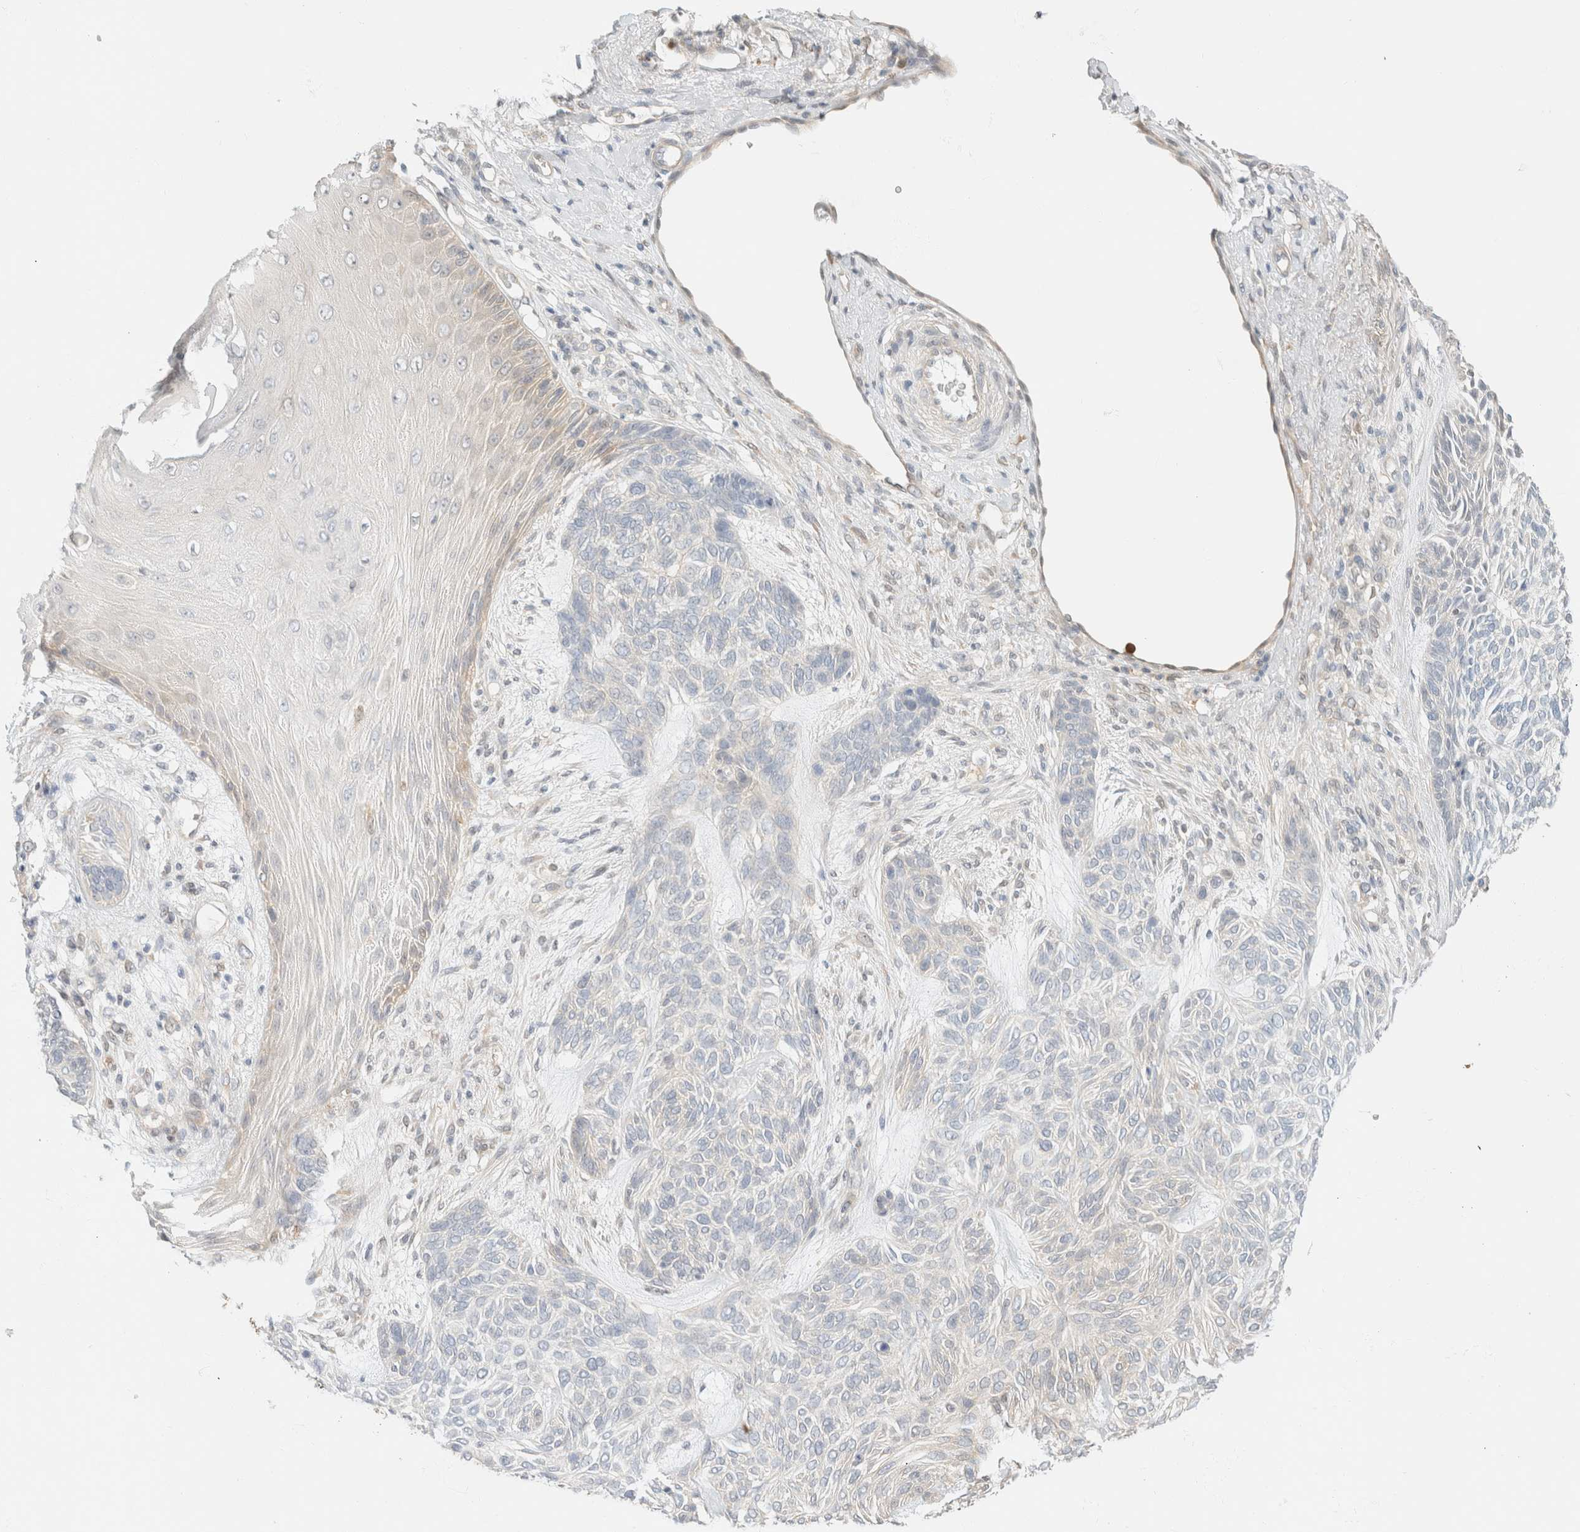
{"staining": {"intensity": "negative", "quantity": "none", "location": "none"}, "tissue": "skin cancer", "cell_type": "Tumor cells", "image_type": "cancer", "snomed": [{"axis": "morphology", "description": "Basal cell carcinoma"}, {"axis": "topography", "description": "Skin"}], "caption": "There is no significant positivity in tumor cells of basal cell carcinoma (skin).", "gene": "GPI", "patient": {"sex": "male", "age": 55}}